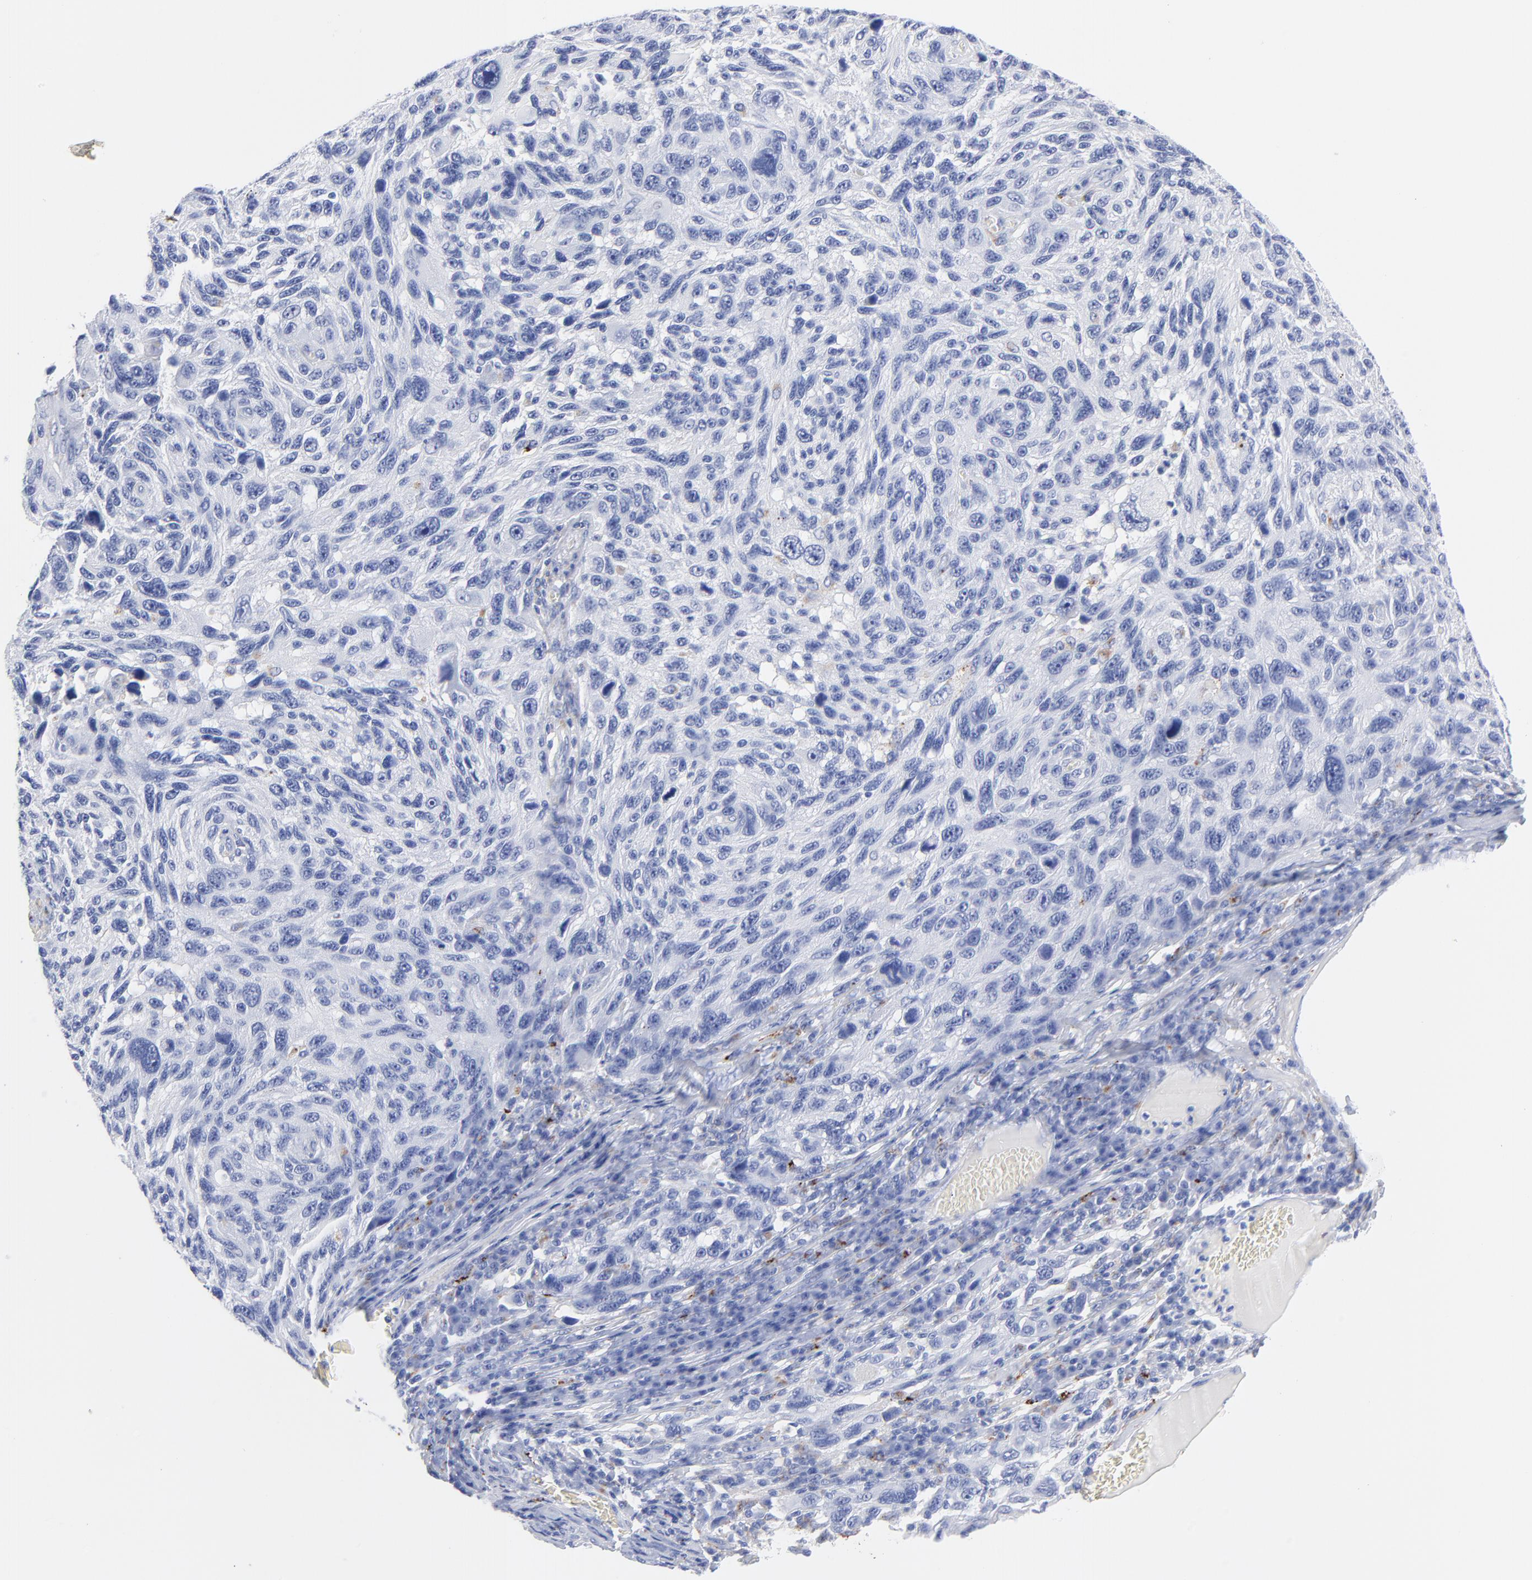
{"staining": {"intensity": "negative", "quantity": "none", "location": "none"}, "tissue": "melanoma", "cell_type": "Tumor cells", "image_type": "cancer", "snomed": [{"axis": "morphology", "description": "Malignant melanoma, NOS"}, {"axis": "topography", "description": "Skin"}], "caption": "Immunohistochemistry (IHC) of melanoma exhibits no positivity in tumor cells.", "gene": "CPVL", "patient": {"sex": "male", "age": 53}}